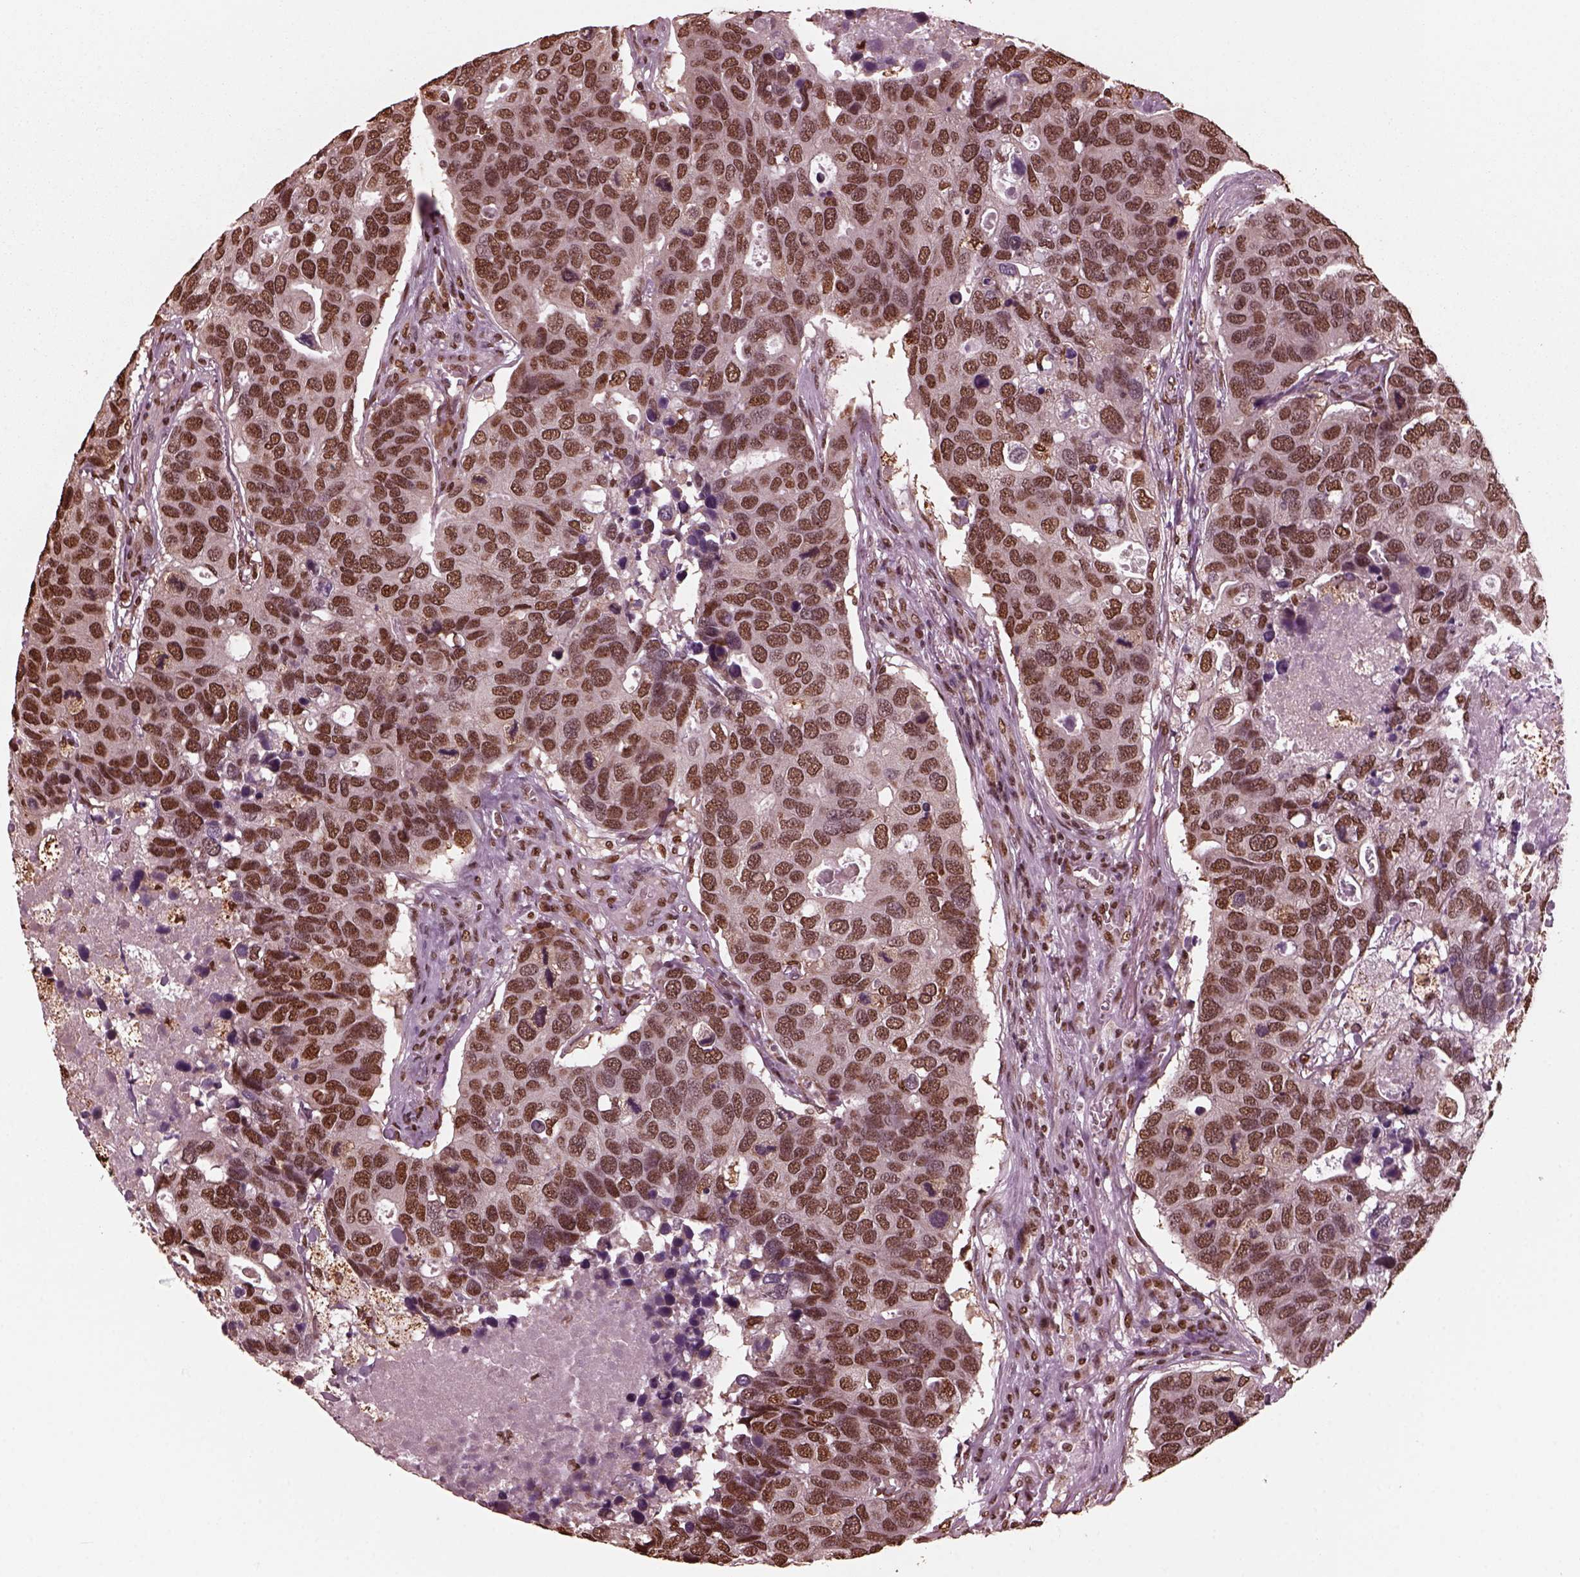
{"staining": {"intensity": "strong", "quantity": ">75%", "location": "nuclear"}, "tissue": "breast cancer", "cell_type": "Tumor cells", "image_type": "cancer", "snomed": [{"axis": "morphology", "description": "Duct carcinoma"}, {"axis": "topography", "description": "Breast"}], "caption": "A brown stain labels strong nuclear expression of a protein in breast invasive ductal carcinoma tumor cells.", "gene": "NSD1", "patient": {"sex": "female", "age": 83}}